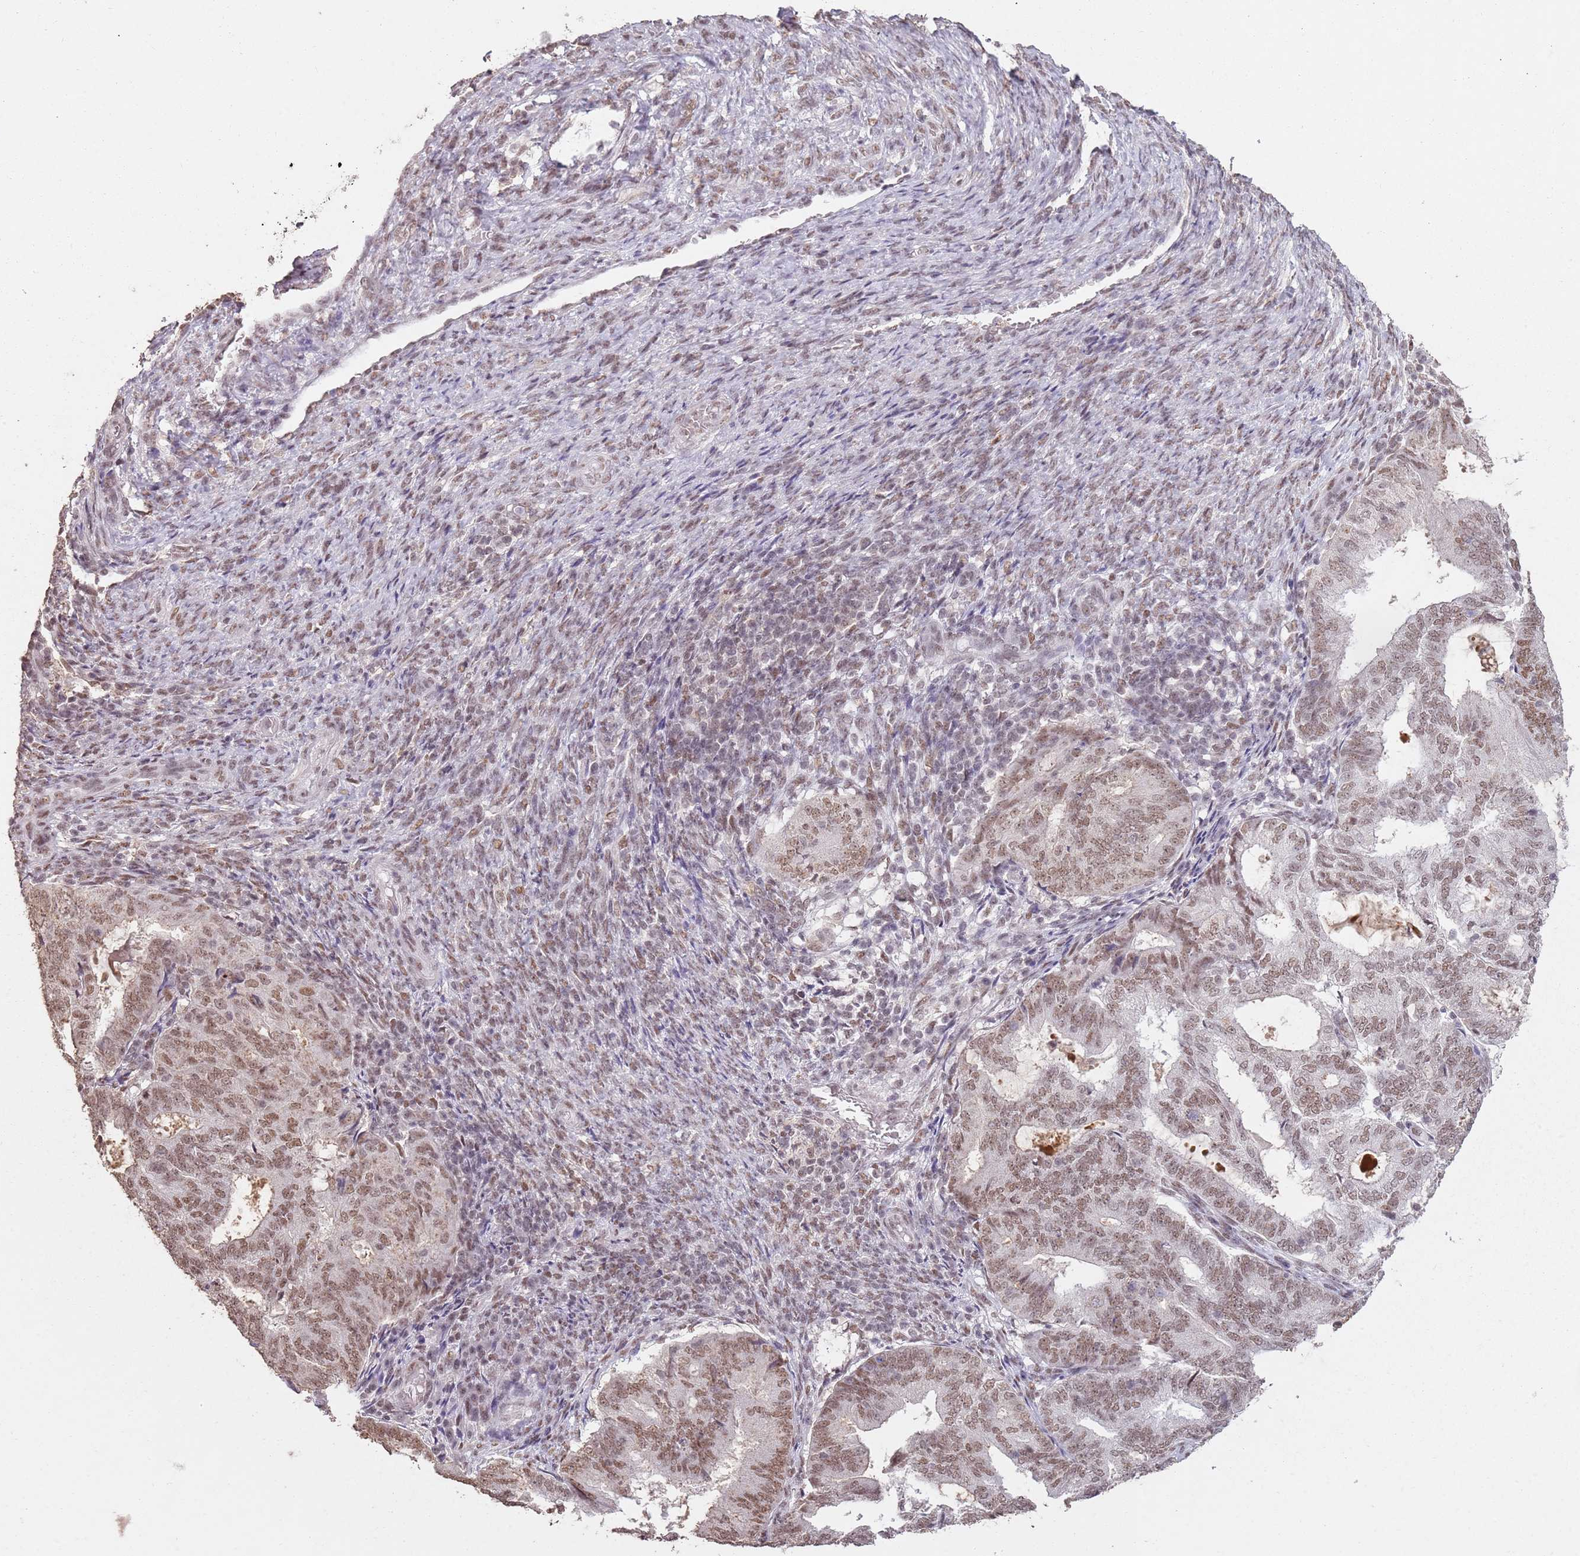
{"staining": {"intensity": "moderate", "quantity": ">75%", "location": "nuclear"}, "tissue": "endometrial cancer", "cell_type": "Tumor cells", "image_type": "cancer", "snomed": [{"axis": "morphology", "description": "Adenocarcinoma, NOS"}, {"axis": "topography", "description": "Endometrium"}], "caption": "Protein staining exhibits moderate nuclear staining in approximately >75% of tumor cells in adenocarcinoma (endometrial).", "gene": "ARL14EP", "patient": {"sex": "female", "age": 70}}